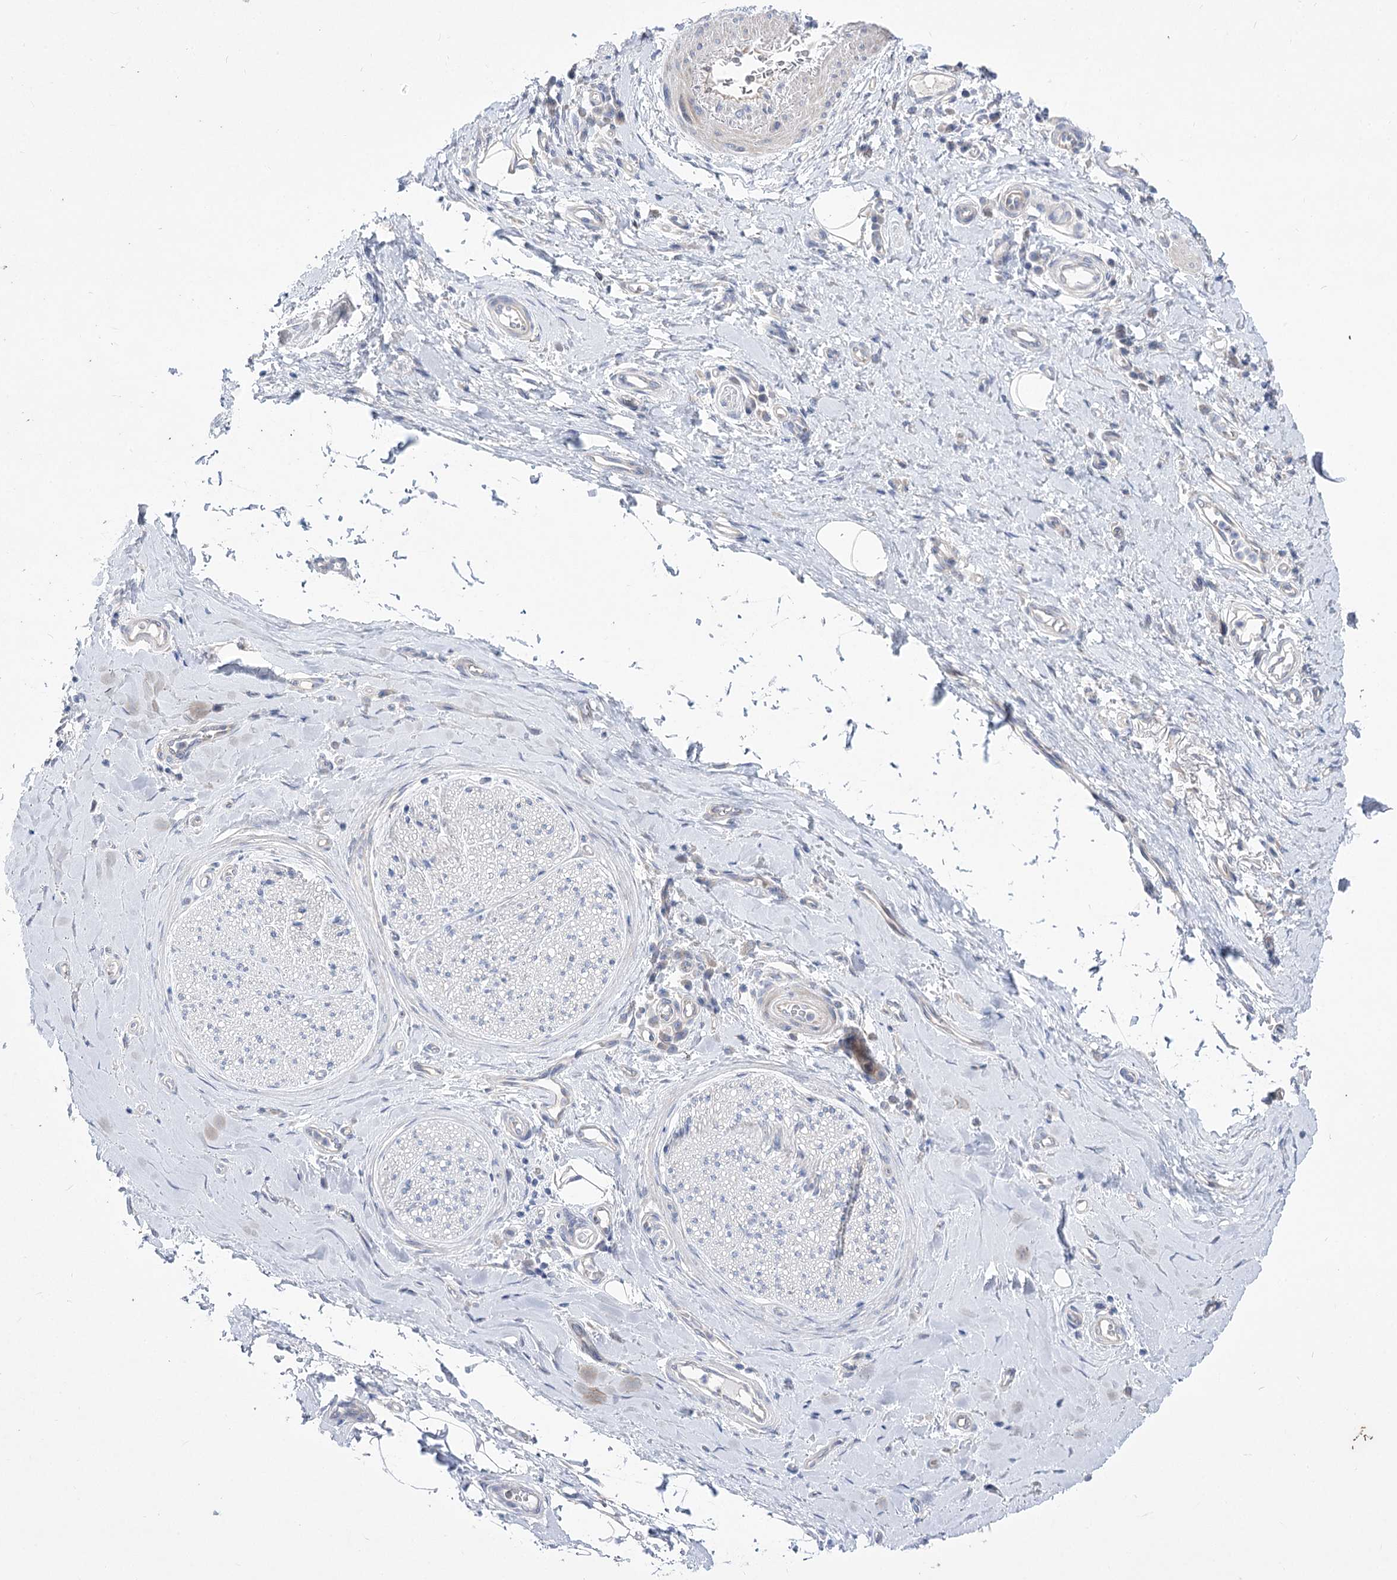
{"staining": {"intensity": "negative", "quantity": "none", "location": "none"}, "tissue": "adipose tissue", "cell_type": "Adipocytes", "image_type": "normal", "snomed": [{"axis": "morphology", "description": "Normal tissue, NOS"}, {"axis": "morphology", "description": "Adenocarcinoma, NOS"}, {"axis": "topography", "description": "Esophagus"}, {"axis": "topography", "description": "Stomach, upper"}, {"axis": "topography", "description": "Peripheral nerve tissue"}], "caption": "Human adipose tissue stained for a protein using immunohistochemistry displays no expression in adipocytes.", "gene": "HELT", "patient": {"sex": "male", "age": 62}}